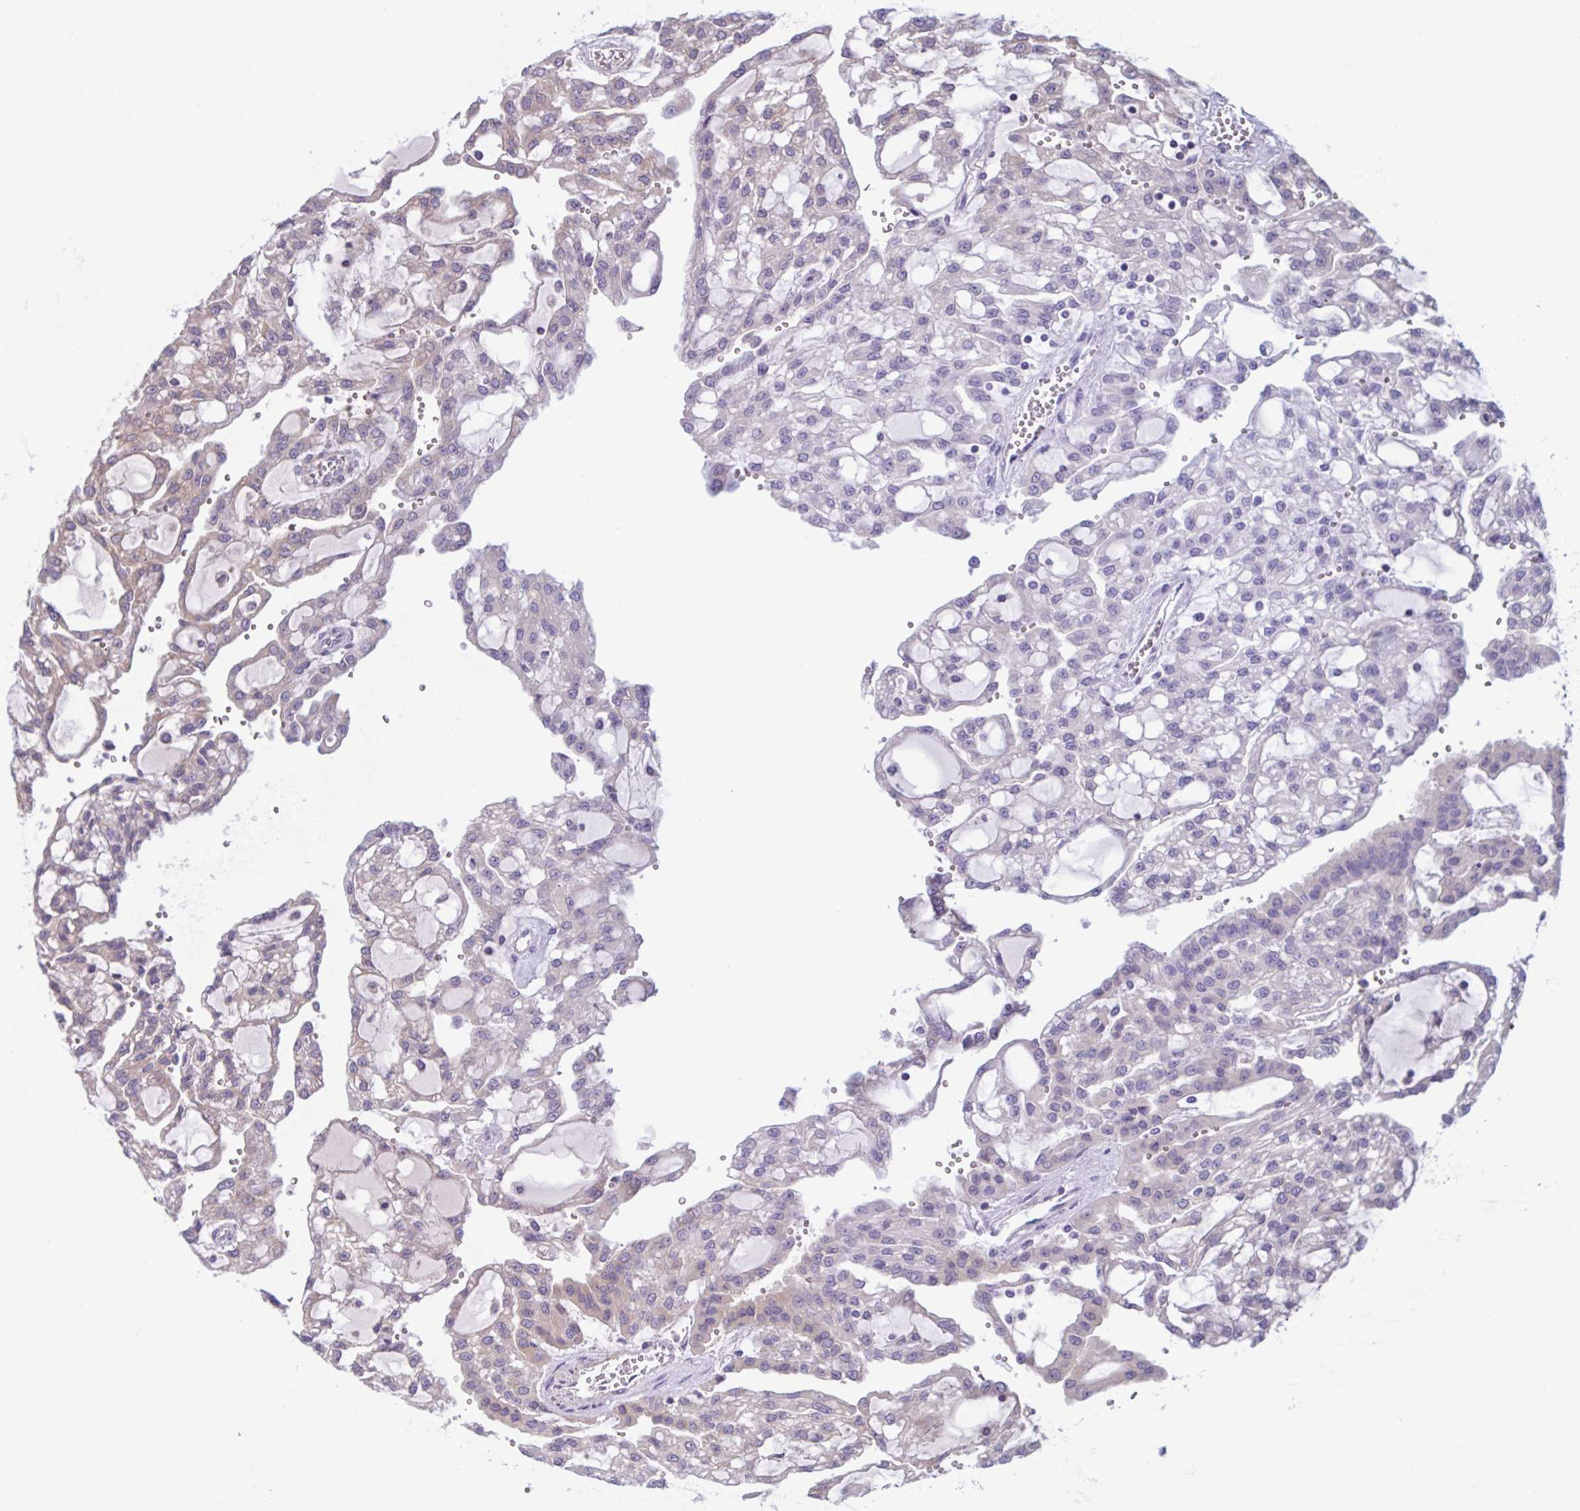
{"staining": {"intensity": "weak", "quantity": "25%-75%", "location": "cytoplasmic/membranous"}, "tissue": "renal cancer", "cell_type": "Tumor cells", "image_type": "cancer", "snomed": [{"axis": "morphology", "description": "Adenocarcinoma, NOS"}, {"axis": "topography", "description": "Kidney"}], "caption": "The image reveals immunohistochemical staining of adenocarcinoma (renal). There is weak cytoplasmic/membranous staining is identified in approximately 25%-75% of tumor cells.", "gene": "WNT9B", "patient": {"sex": "male", "age": 63}}